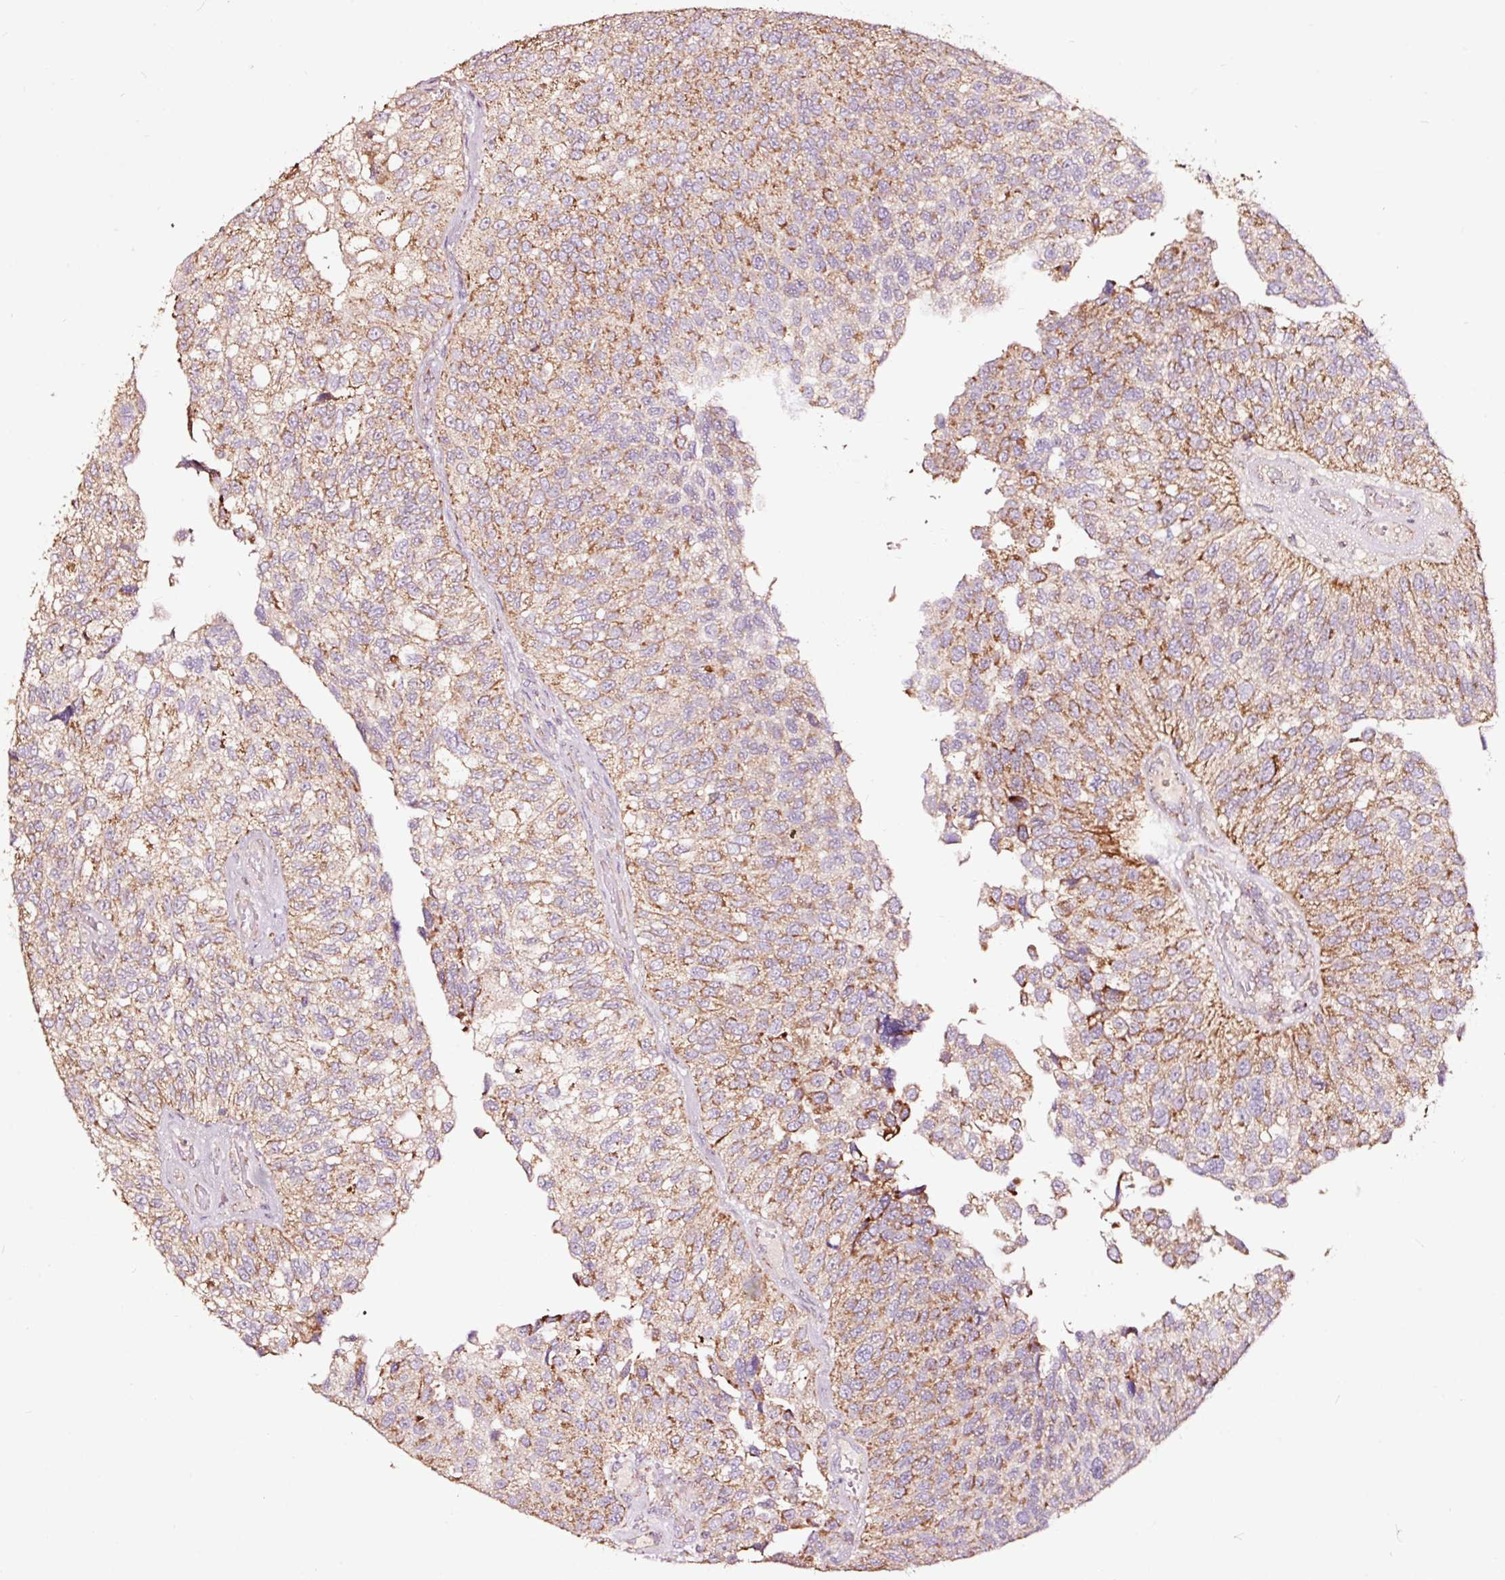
{"staining": {"intensity": "moderate", "quantity": ">75%", "location": "cytoplasmic/membranous"}, "tissue": "urothelial cancer", "cell_type": "Tumor cells", "image_type": "cancer", "snomed": [{"axis": "morphology", "description": "Urothelial carcinoma, NOS"}, {"axis": "topography", "description": "Urinary bladder"}], "caption": "Immunohistochemistry (IHC) histopathology image of transitional cell carcinoma stained for a protein (brown), which exhibits medium levels of moderate cytoplasmic/membranous expression in approximately >75% of tumor cells.", "gene": "TPM1", "patient": {"sex": "male", "age": 87}}